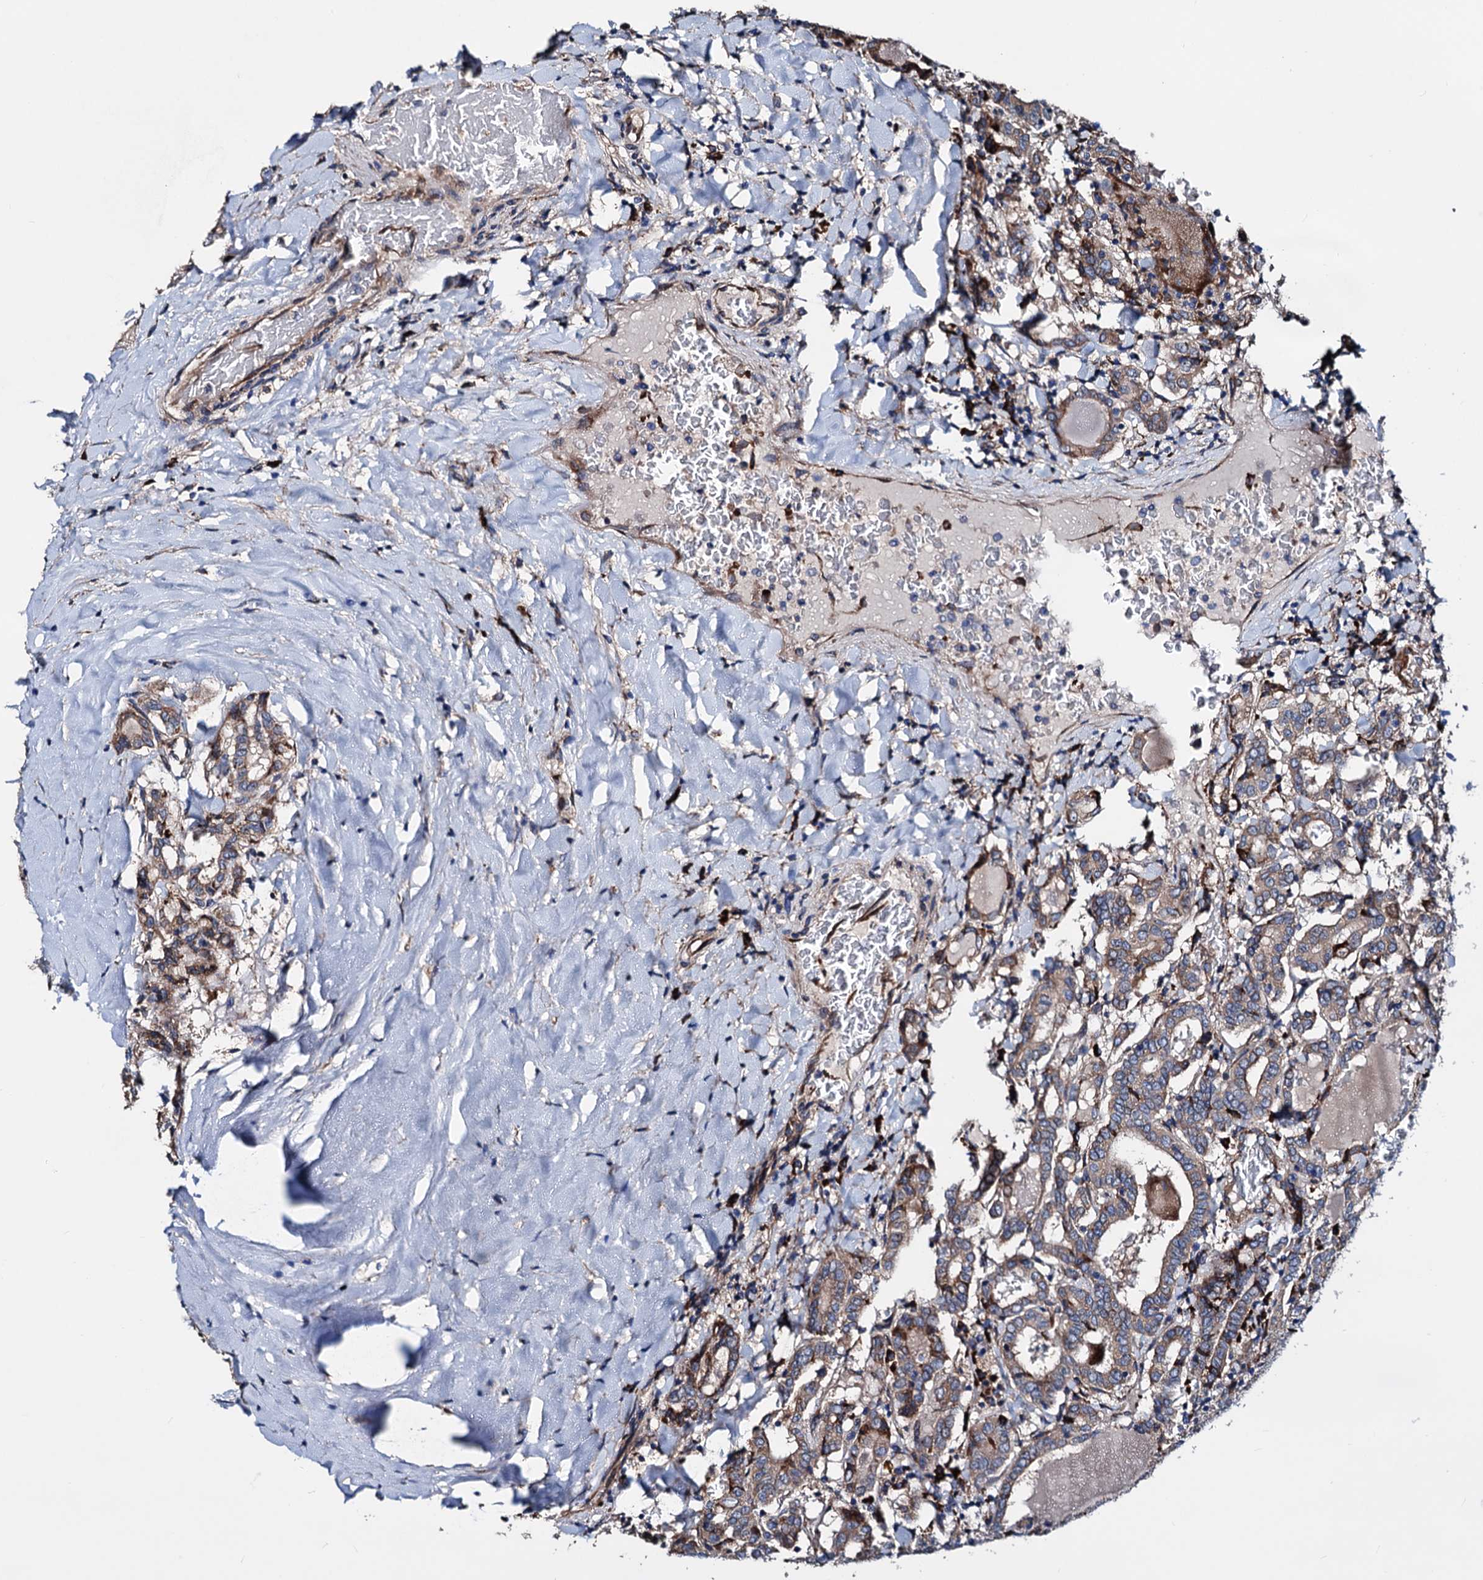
{"staining": {"intensity": "weak", "quantity": ">75%", "location": "cytoplasmic/membranous"}, "tissue": "thyroid cancer", "cell_type": "Tumor cells", "image_type": "cancer", "snomed": [{"axis": "morphology", "description": "Papillary adenocarcinoma, NOS"}, {"axis": "topography", "description": "Thyroid gland"}], "caption": "This is an image of IHC staining of papillary adenocarcinoma (thyroid), which shows weak positivity in the cytoplasmic/membranous of tumor cells.", "gene": "AKAP11", "patient": {"sex": "female", "age": 72}}